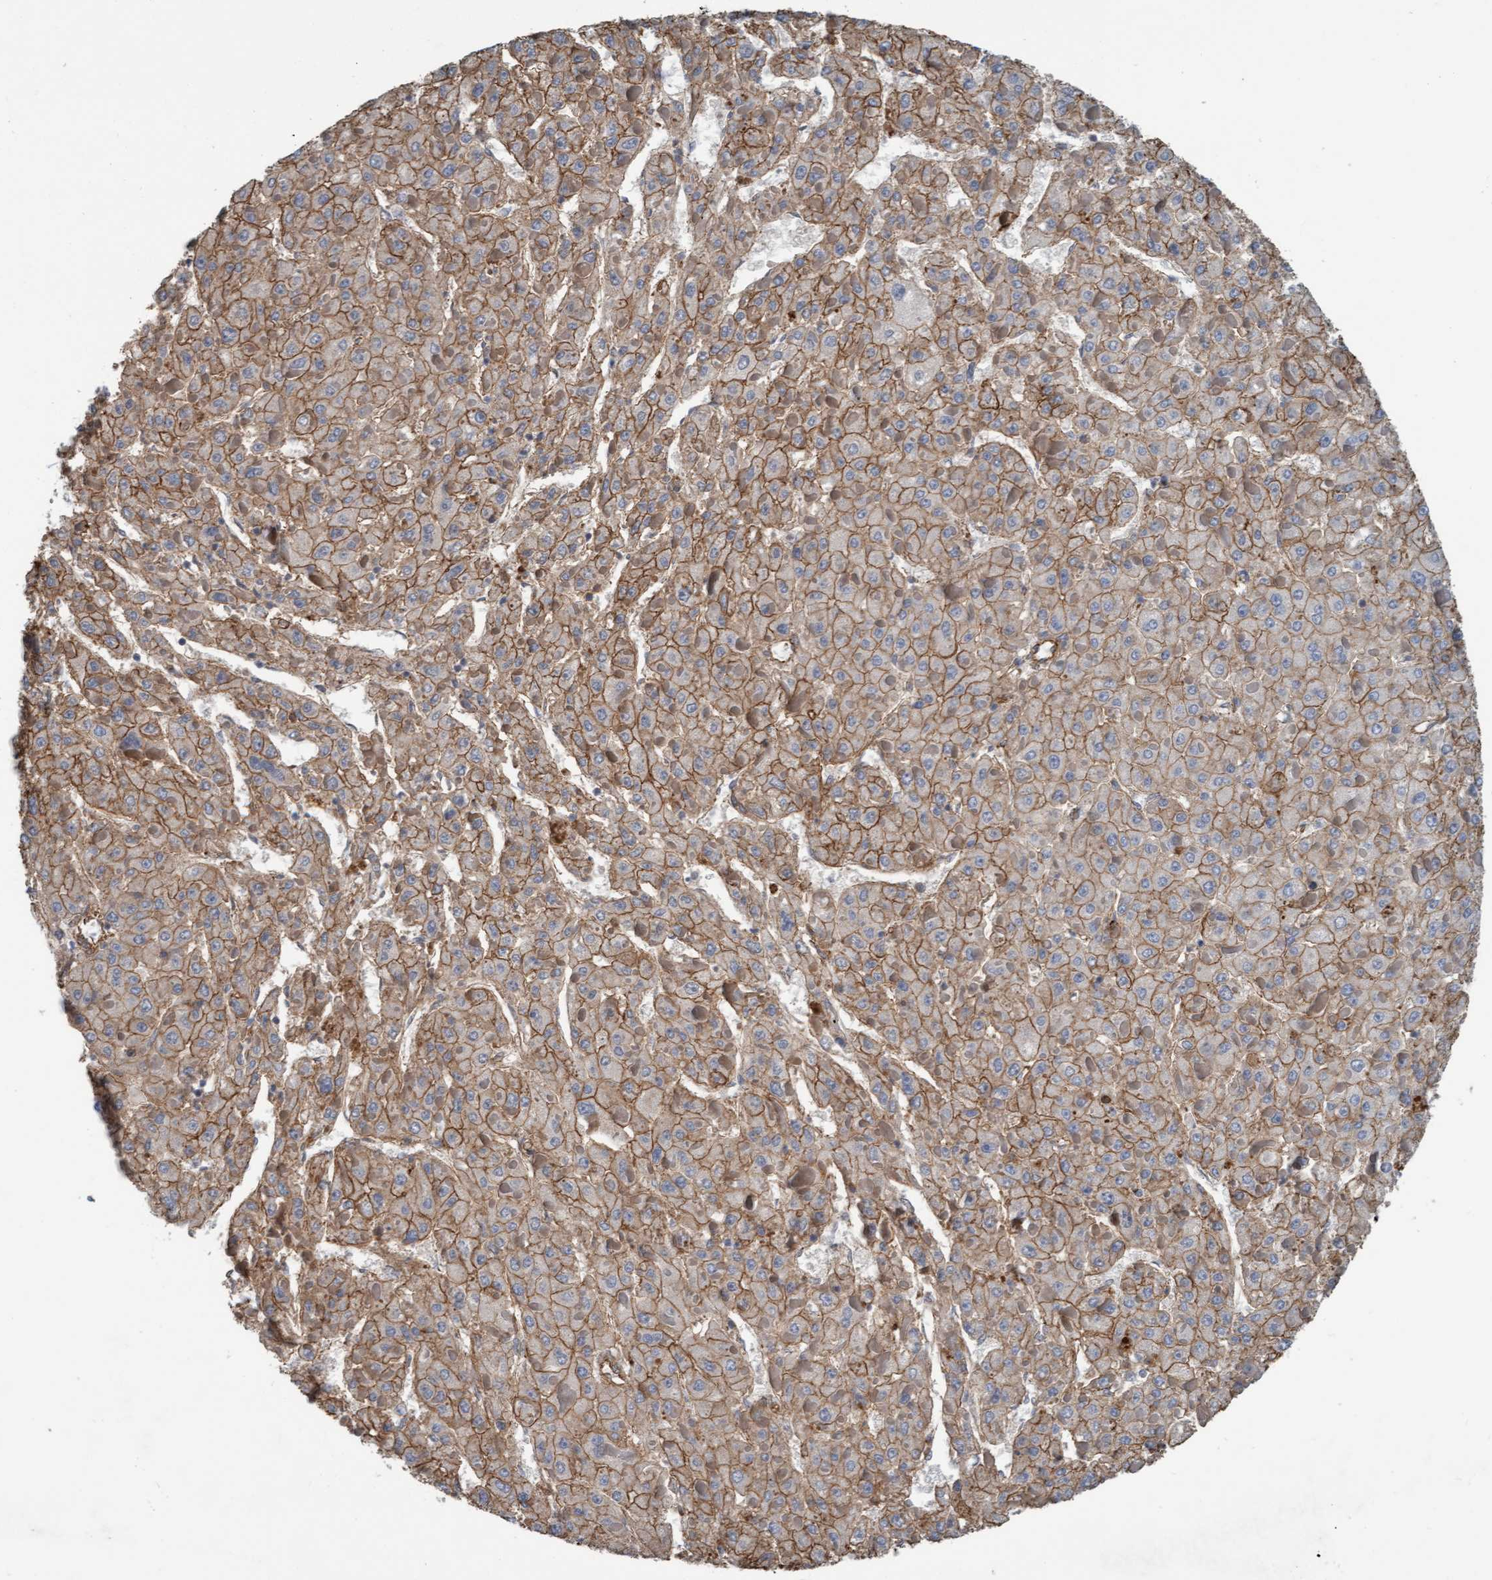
{"staining": {"intensity": "moderate", "quantity": "25%-75%", "location": "cytoplasmic/membranous"}, "tissue": "liver cancer", "cell_type": "Tumor cells", "image_type": "cancer", "snomed": [{"axis": "morphology", "description": "Carcinoma, Hepatocellular, NOS"}, {"axis": "topography", "description": "Liver"}], "caption": "Immunohistochemical staining of liver cancer reveals medium levels of moderate cytoplasmic/membranous expression in approximately 25%-75% of tumor cells. The staining was performed using DAB (3,3'-diaminobenzidine), with brown indicating positive protein expression. Nuclei are stained blue with hematoxylin.", "gene": "STXBP4", "patient": {"sex": "female", "age": 73}}